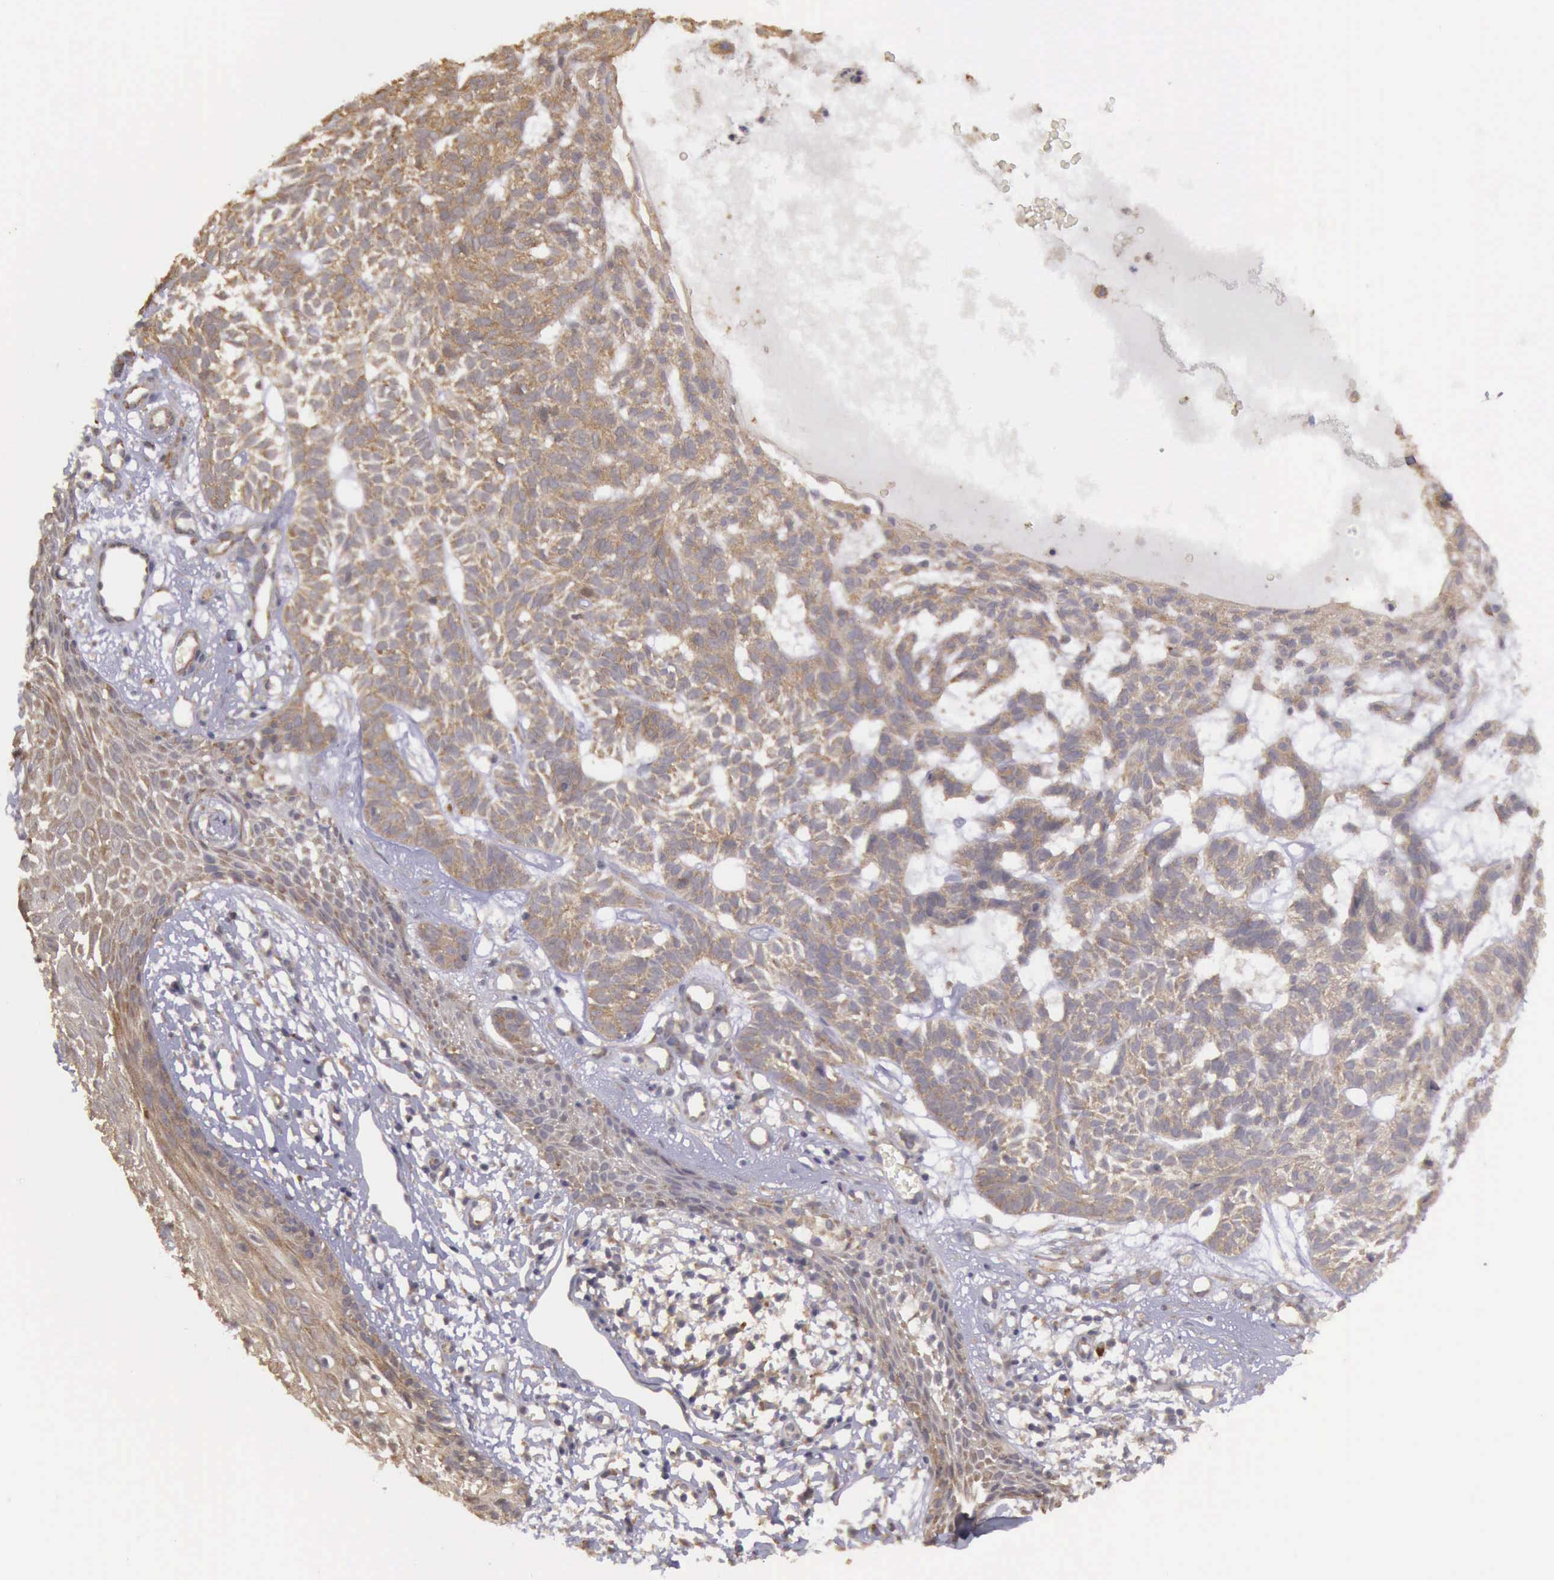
{"staining": {"intensity": "moderate", "quantity": ">75%", "location": "cytoplasmic/membranous"}, "tissue": "skin cancer", "cell_type": "Tumor cells", "image_type": "cancer", "snomed": [{"axis": "morphology", "description": "Basal cell carcinoma"}, {"axis": "topography", "description": "Skin"}], "caption": "Moderate cytoplasmic/membranous expression is seen in approximately >75% of tumor cells in skin basal cell carcinoma.", "gene": "EIF5", "patient": {"sex": "male", "age": 75}}